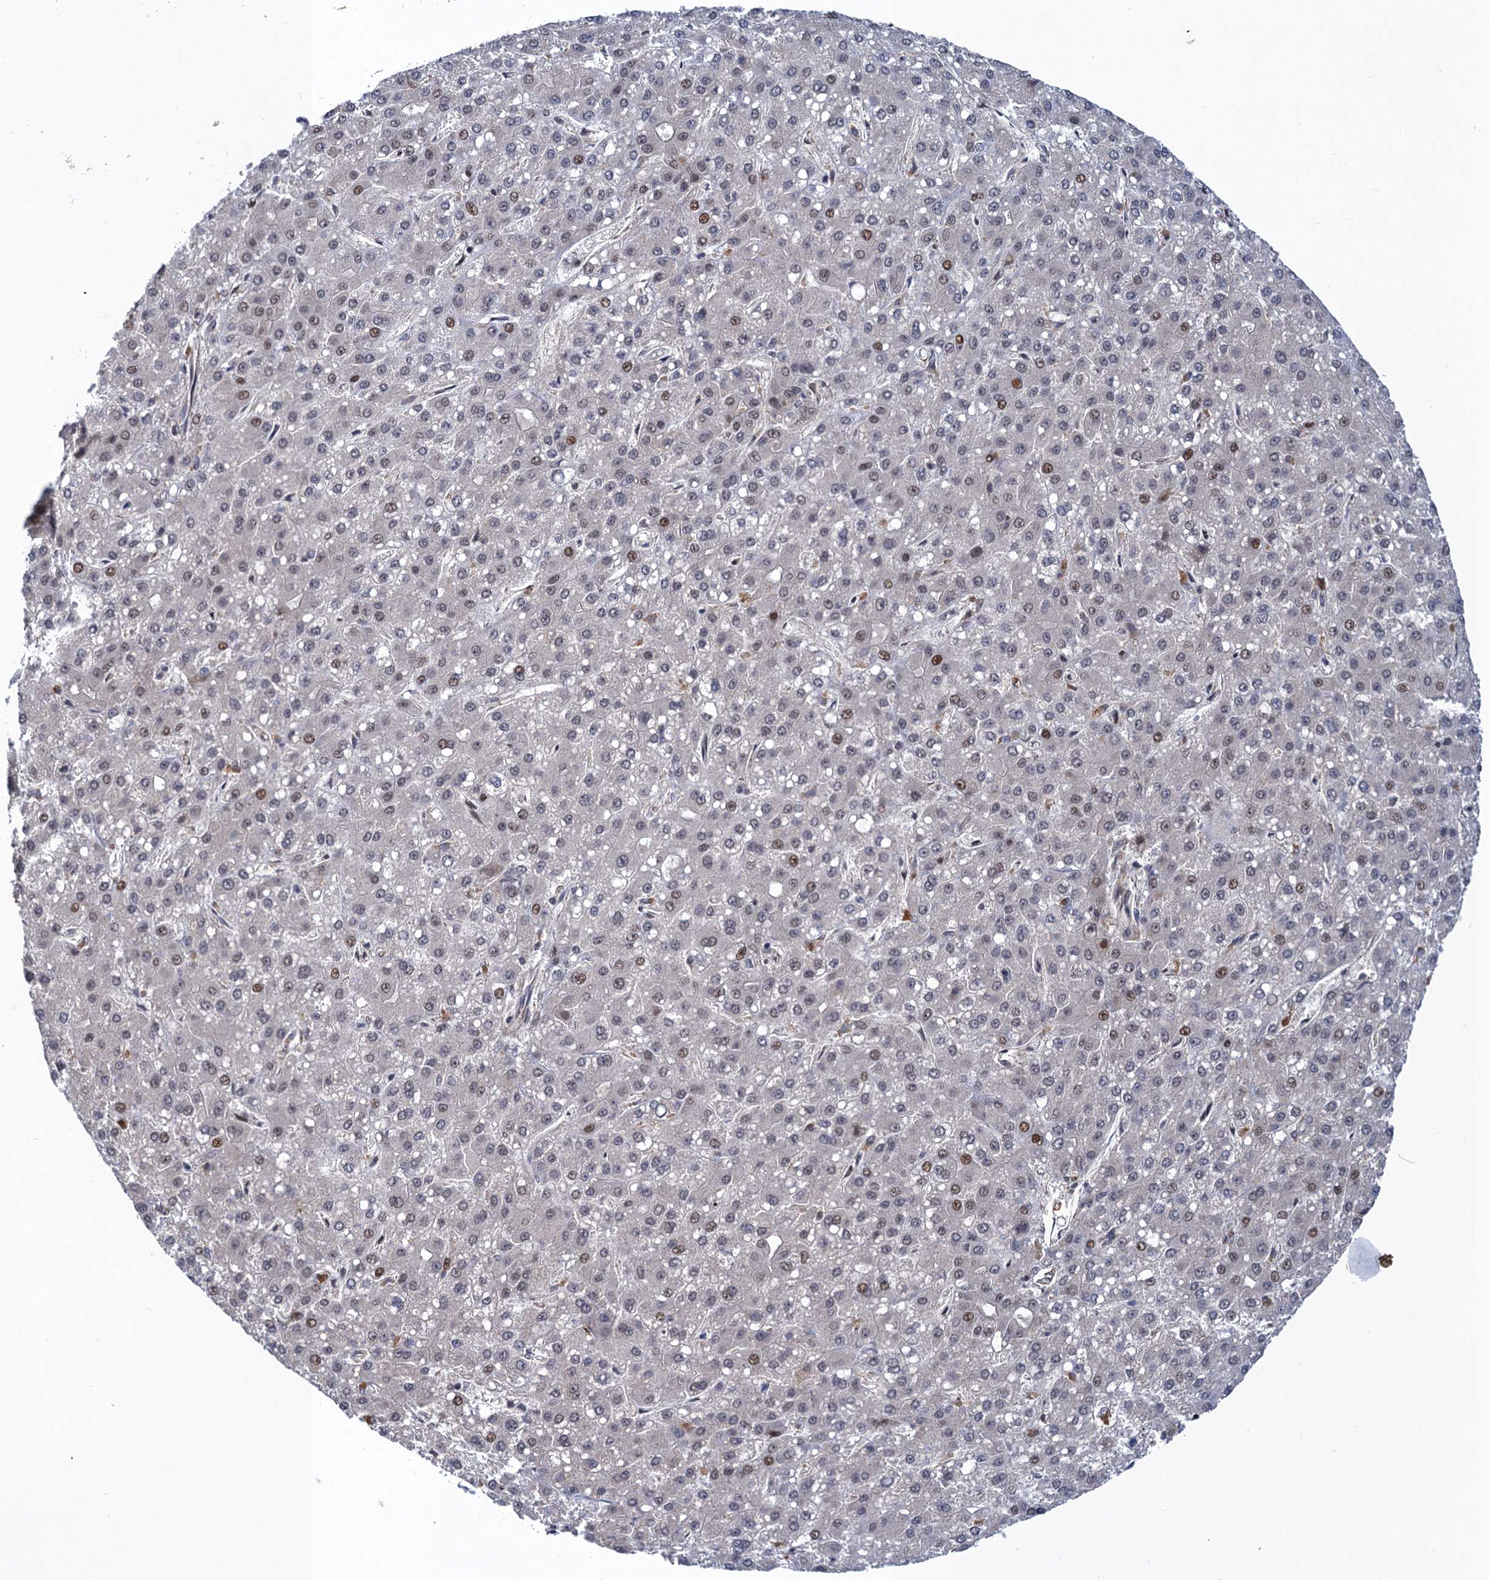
{"staining": {"intensity": "moderate", "quantity": "<25%", "location": "nuclear"}, "tissue": "liver cancer", "cell_type": "Tumor cells", "image_type": "cancer", "snomed": [{"axis": "morphology", "description": "Carcinoma, Hepatocellular, NOS"}, {"axis": "topography", "description": "Liver"}], "caption": "Hepatocellular carcinoma (liver) stained for a protein demonstrates moderate nuclear positivity in tumor cells.", "gene": "NEK8", "patient": {"sex": "male", "age": 67}}